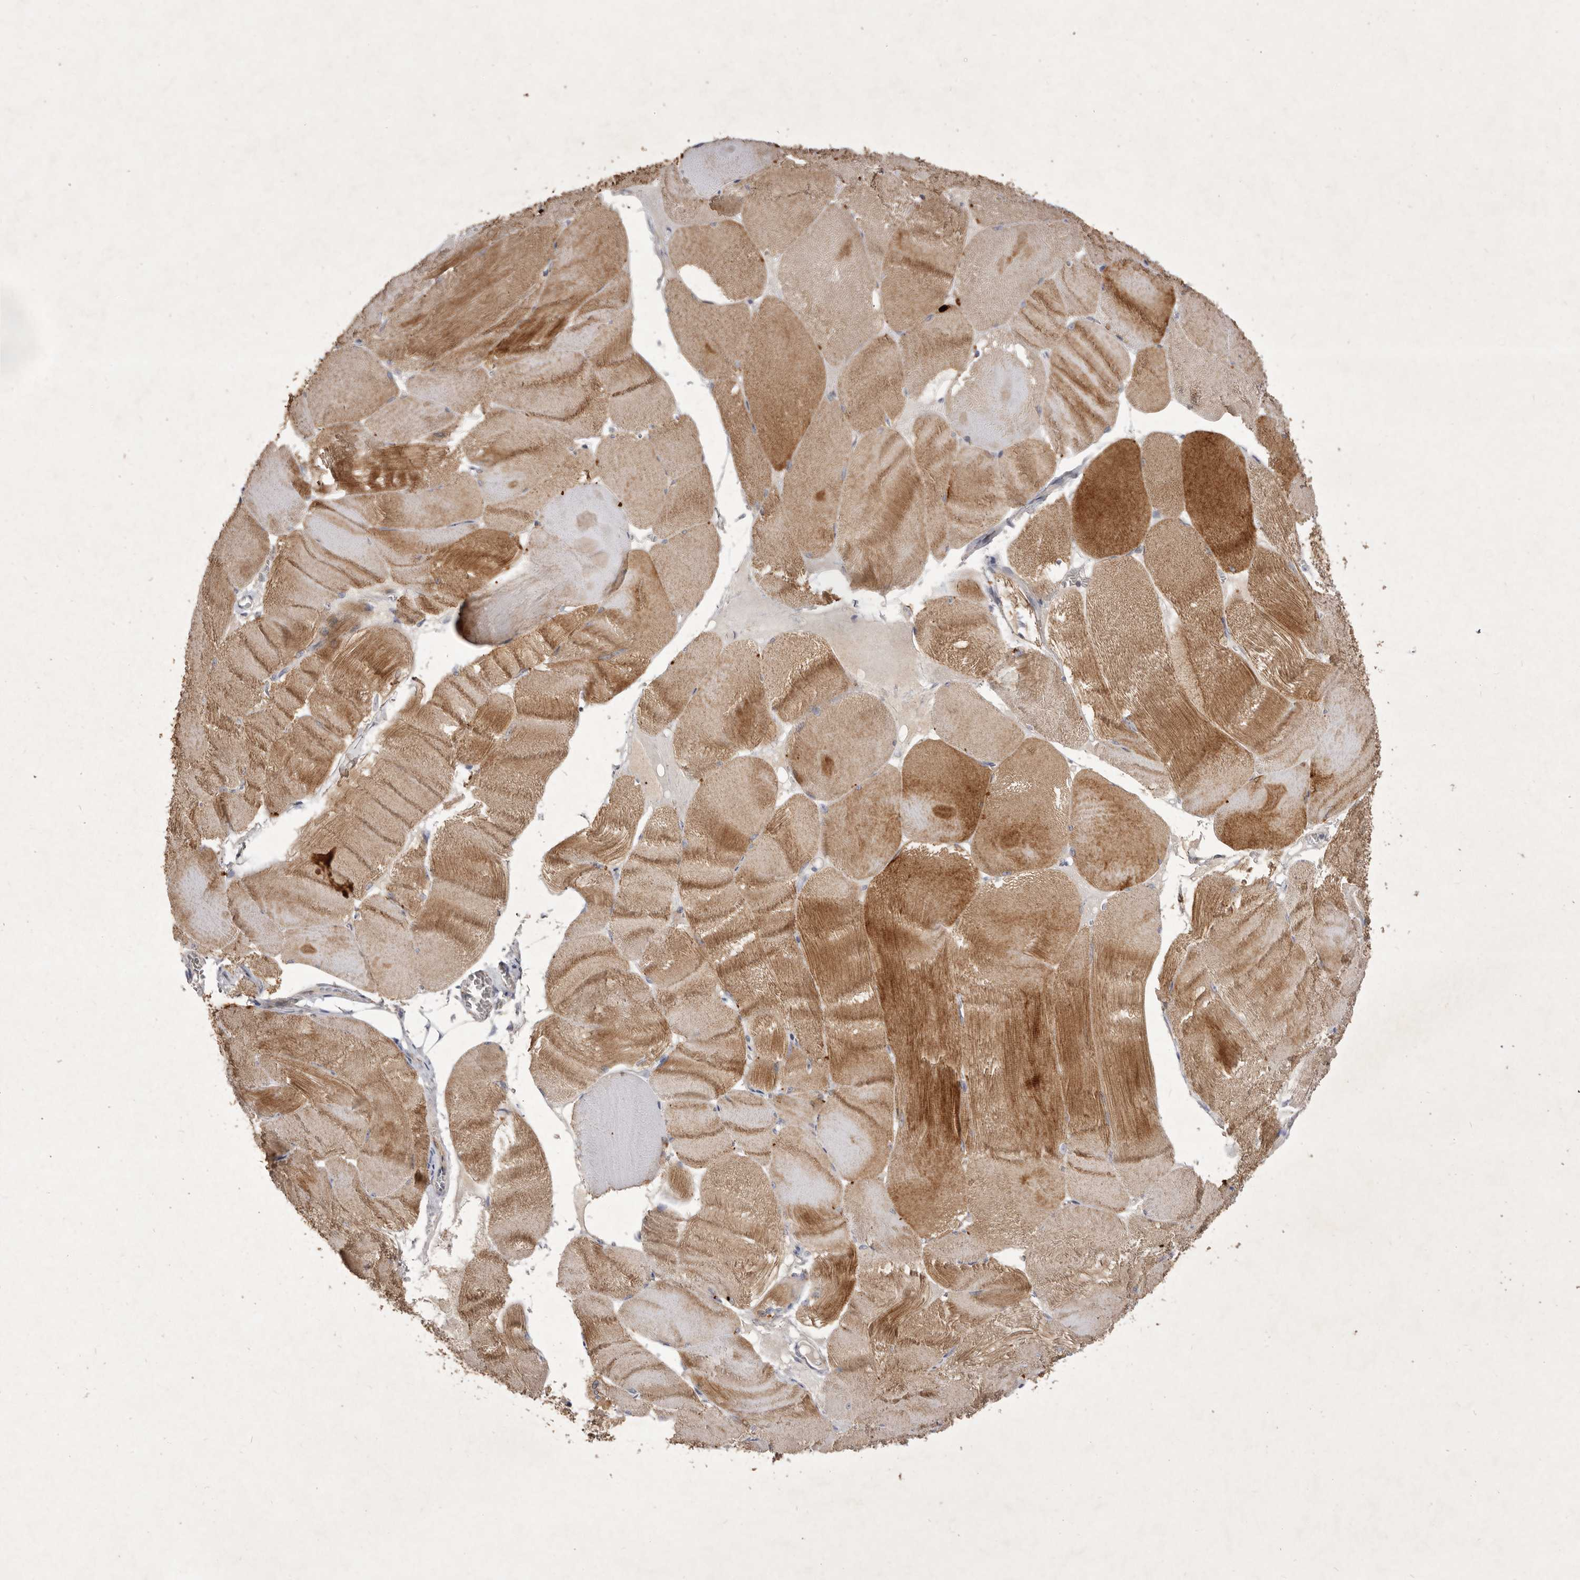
{"staining": {"intensity": "moderate", "quantity": ">75%", "location": "cytoplasmic/membranous"}, "tissue": "skeletal muscle", "cell_type": "Myocytes", "image_type": "normal", "snomed": [{"axis": "morphology", "description": "Normal tissue, NOS"}, {"axis": "morphology", "description": "Basal cell carcinoma"}, {"axis": "topography", "description": "Skeletal muscle"}], "caption": "Immunohistochemistry (IHC) (DAB (3,3'-diaminobenzidine)) staining of unremarkable skeletal muscle displays moderate cytoplasmic/membranous protein staining in approximately >75% of myocytes.", "gene": "USP24", "patient": {"sex": "female", "age": 64}}